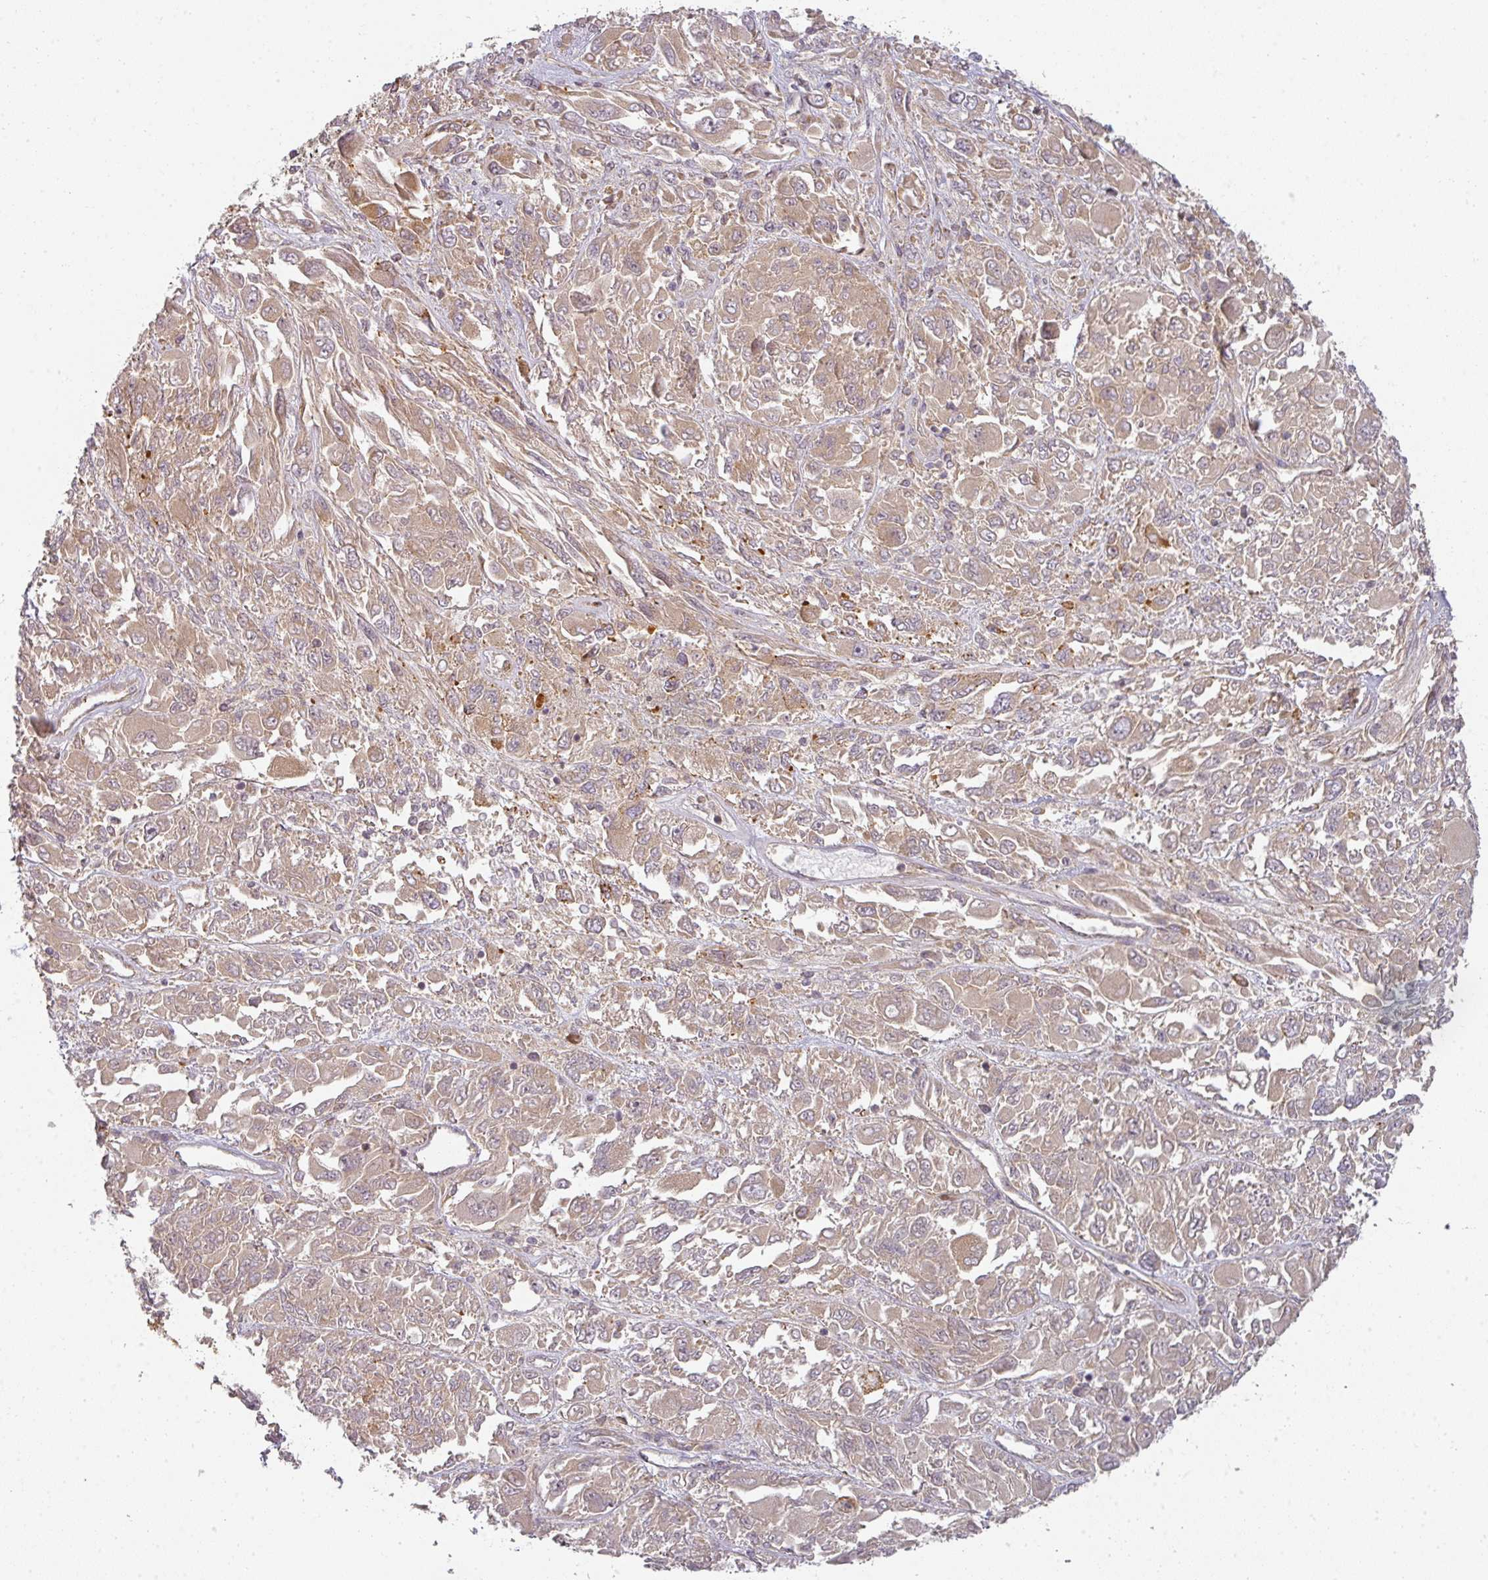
{"staining": {"intensity": "weak", "quantity": "25%-75%", "location": "cytoplasmic/membranous"}, "tissue": "melanoma", "cell_type": "Tumor cells", "image_type": "cancer", "snomed": [{"axis": "morphology", "description": "Malignant melanoma, NOS"}, {"axis": "topography", "description": "Skin"}], "caption": "Protein analysis of malignant melanoma tissue reveals weak cytoplasmic/membranous positivity in approximately 25%-75% of tumor cells. The staining was performed using DAB (3,3'-diaminobenzidine) to visualize the protein expression in brown, while the nuclei were stained in blue with hematoxylin (Magnification: 20x).", "gene": "CNOT1", "patient": {"sex": "female", "age": 91}}